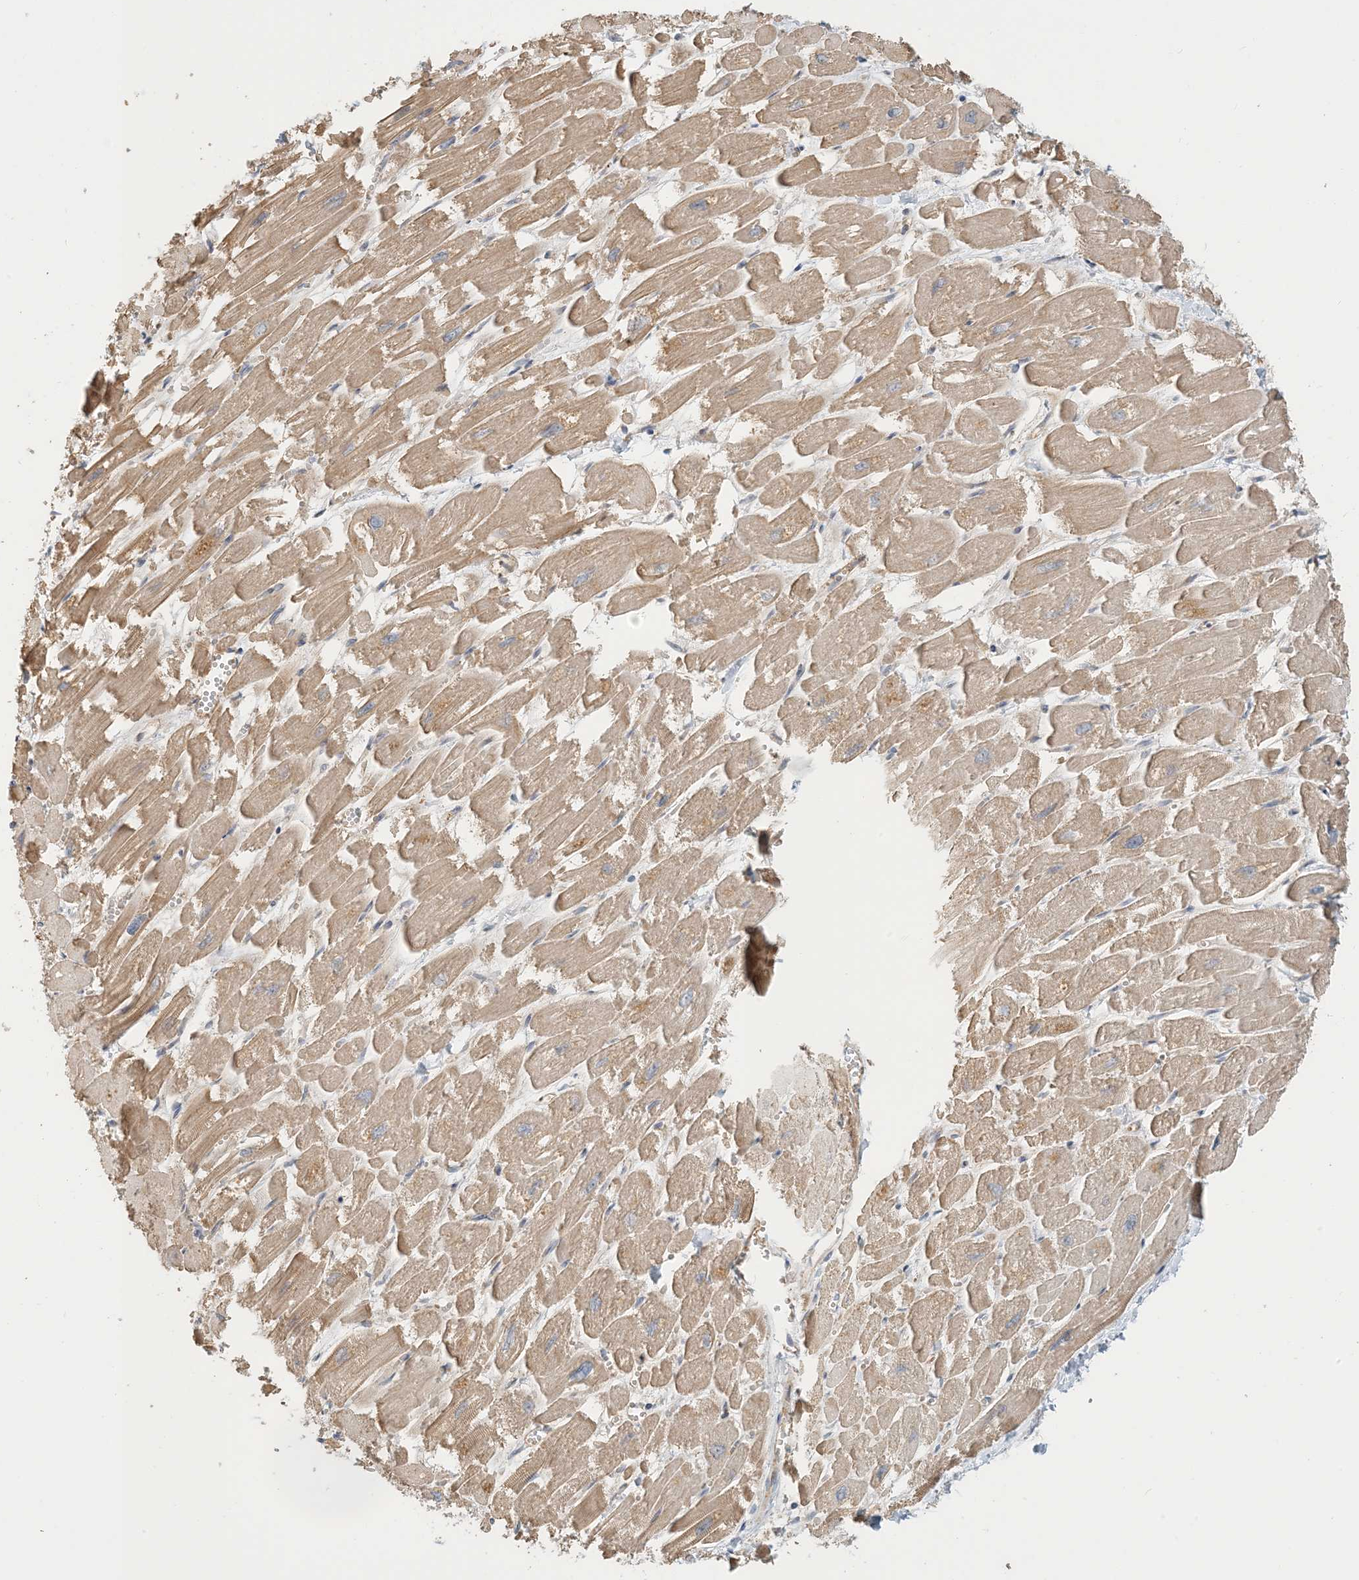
{"staining": {"intensity": "weak", "quantity": "25%-75%", "location": "cytoplasmic/membranous,nuclear"}, "tissue": "heart muscle", "cell_type": "Cardiomyocytes", "image_type": "normal", "snomed": [{"axis": "morphology", "description": "Normal tissue, NOS"}, {"axis": "topography", "description": "Heart"}], "caption": "Immunohistochemistry (IHC) (DAB) staining of normal human heart muscle reveals weak cytoplasmic/membranous,nuclear protein staining in approximately 25%-75% of cardiomyocytes.", "gene": "MAPKBP1", "patient": {"sex": "male", "age": 54}}